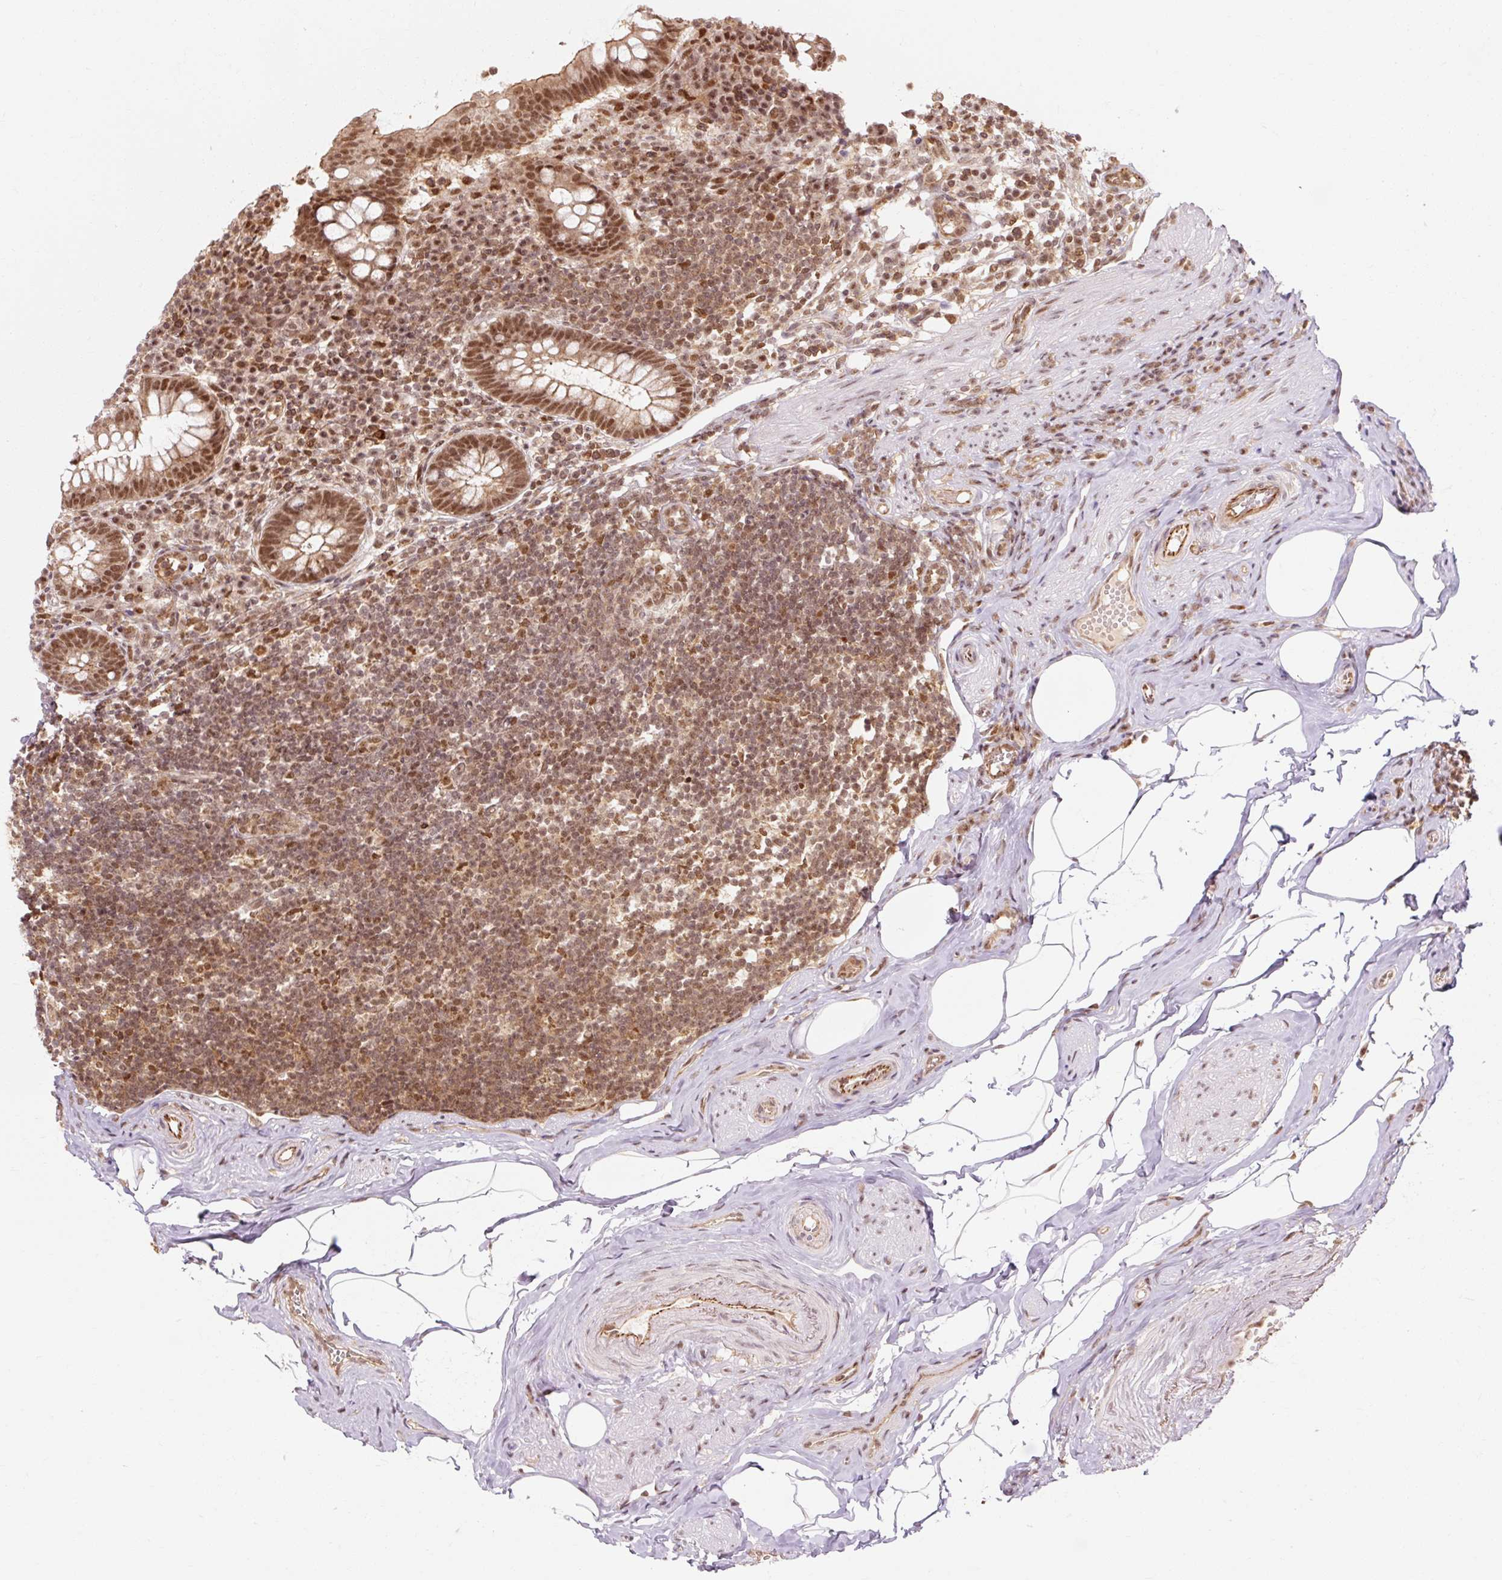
{"staining": {"intensity": "strong", "quantity": ">75%", "location": "cytoplasmic/membranous,nuclear"}, "tissue": "appendix", "cell_type": "Glandular cells", "image_type": "normal", "snomed": [{"axis": "morphology", "description": "Normal tissue, NOS"}, {"axis": "topography", "description": "Appendix"}], "caption": "Human appendix stained with a brown dye demonstrates strong cytoplasmic/membranous,nuclear positive expression in about >75% of glandular cells.", "gene": "CSTF1", "patient": {"sex": "female", "age": 56}}